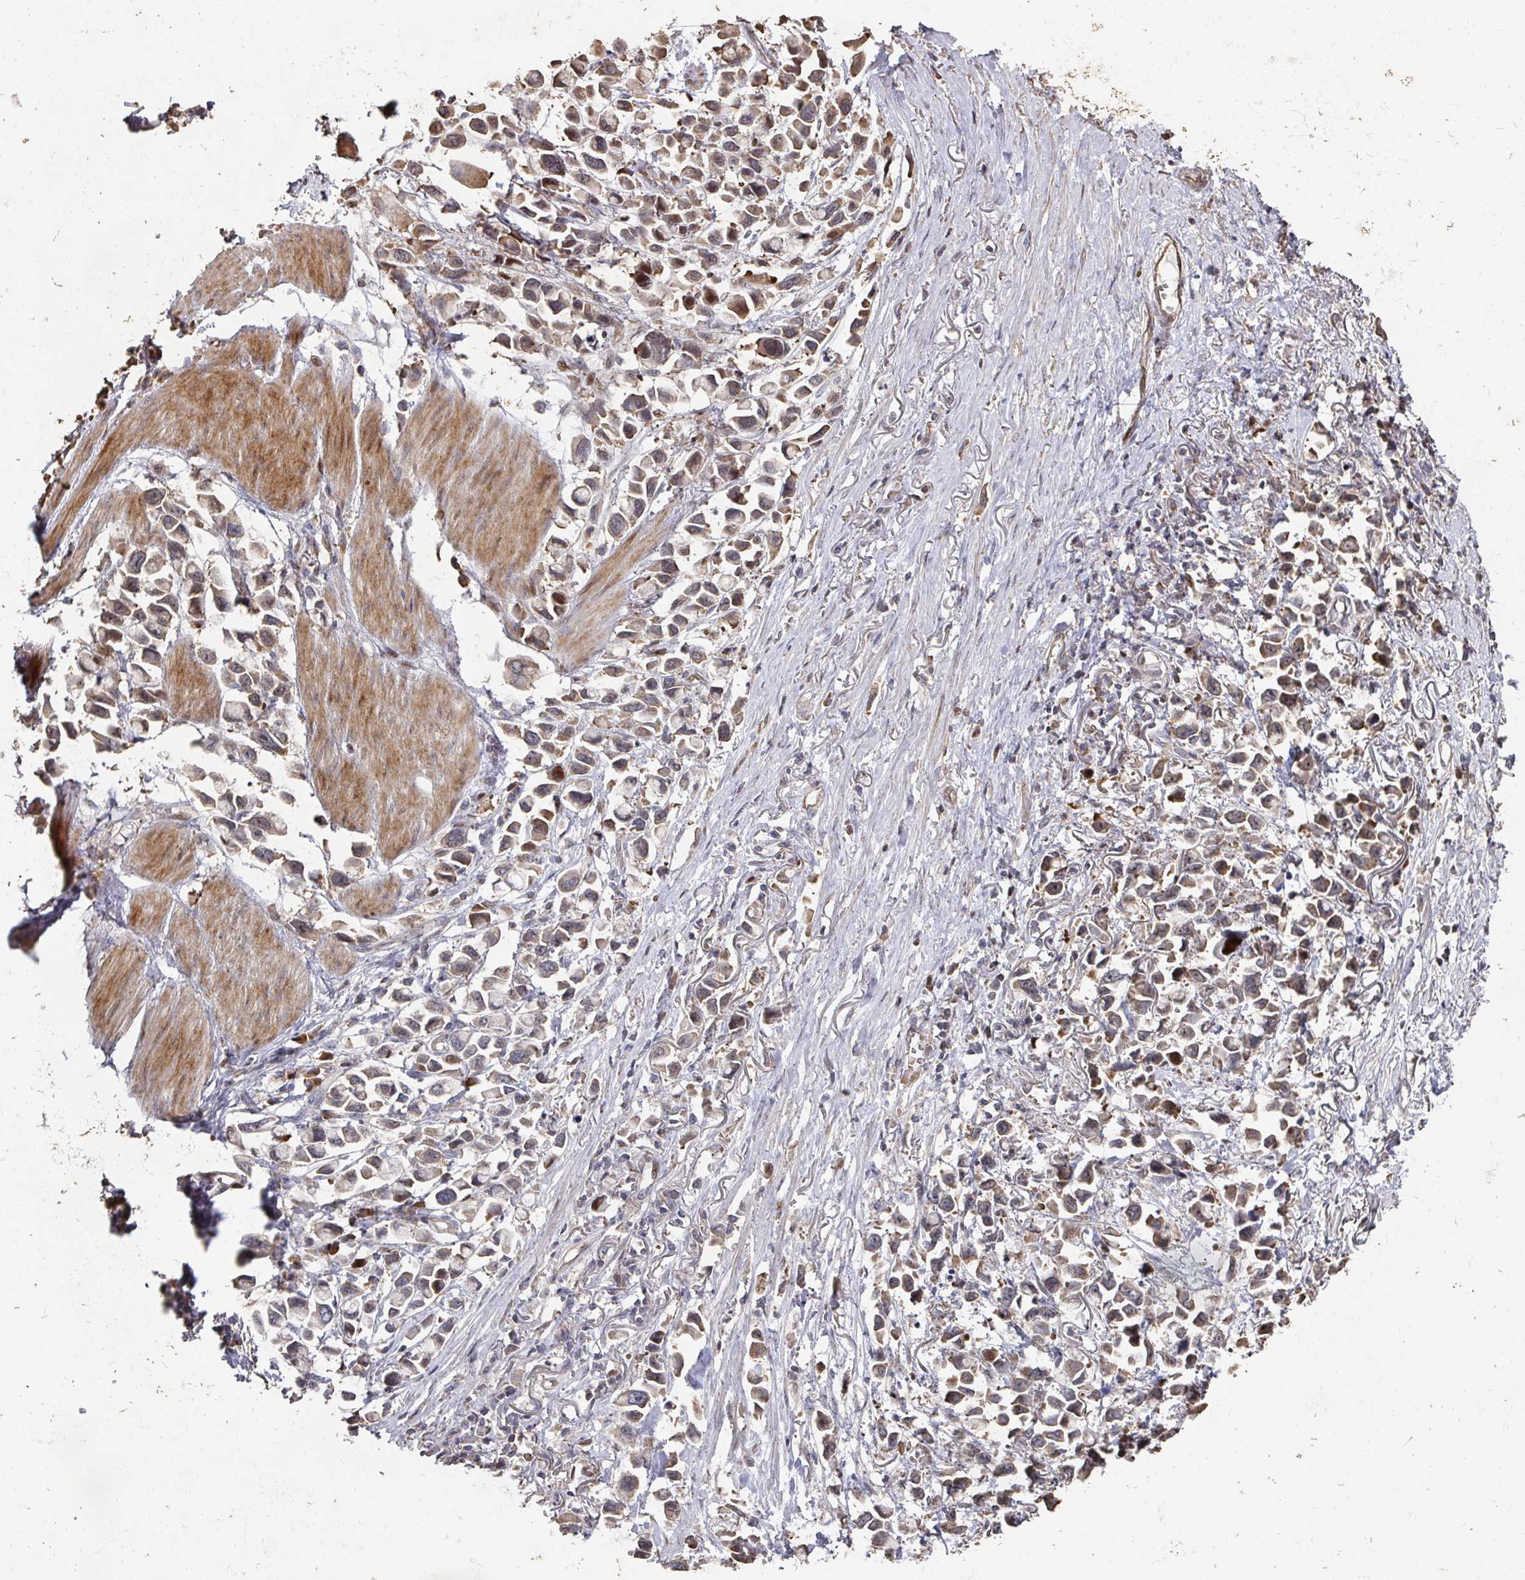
{"staining": {"intensity": "weak", "quantity": "25%-75%", "location": "cytoplasmic/membranous"}, "tissue": "stomach cancer", "cell_type": "Tumor cells", "image_type": "cancer", "snomed": [{"axis": "morphology", "description": "Adenocarcinoma, NOS"}, {"axis": "topography", "description": "Stomach"}], "caption": "This is a micrograph of immunohistochemistry (IHC) staining of stomach adenocarcinoma, which shows weak expression in the cytoplasmic/membranous of tumor cells.", "gene": "CA7", "patient": {"sex": "female", "age": 81}}